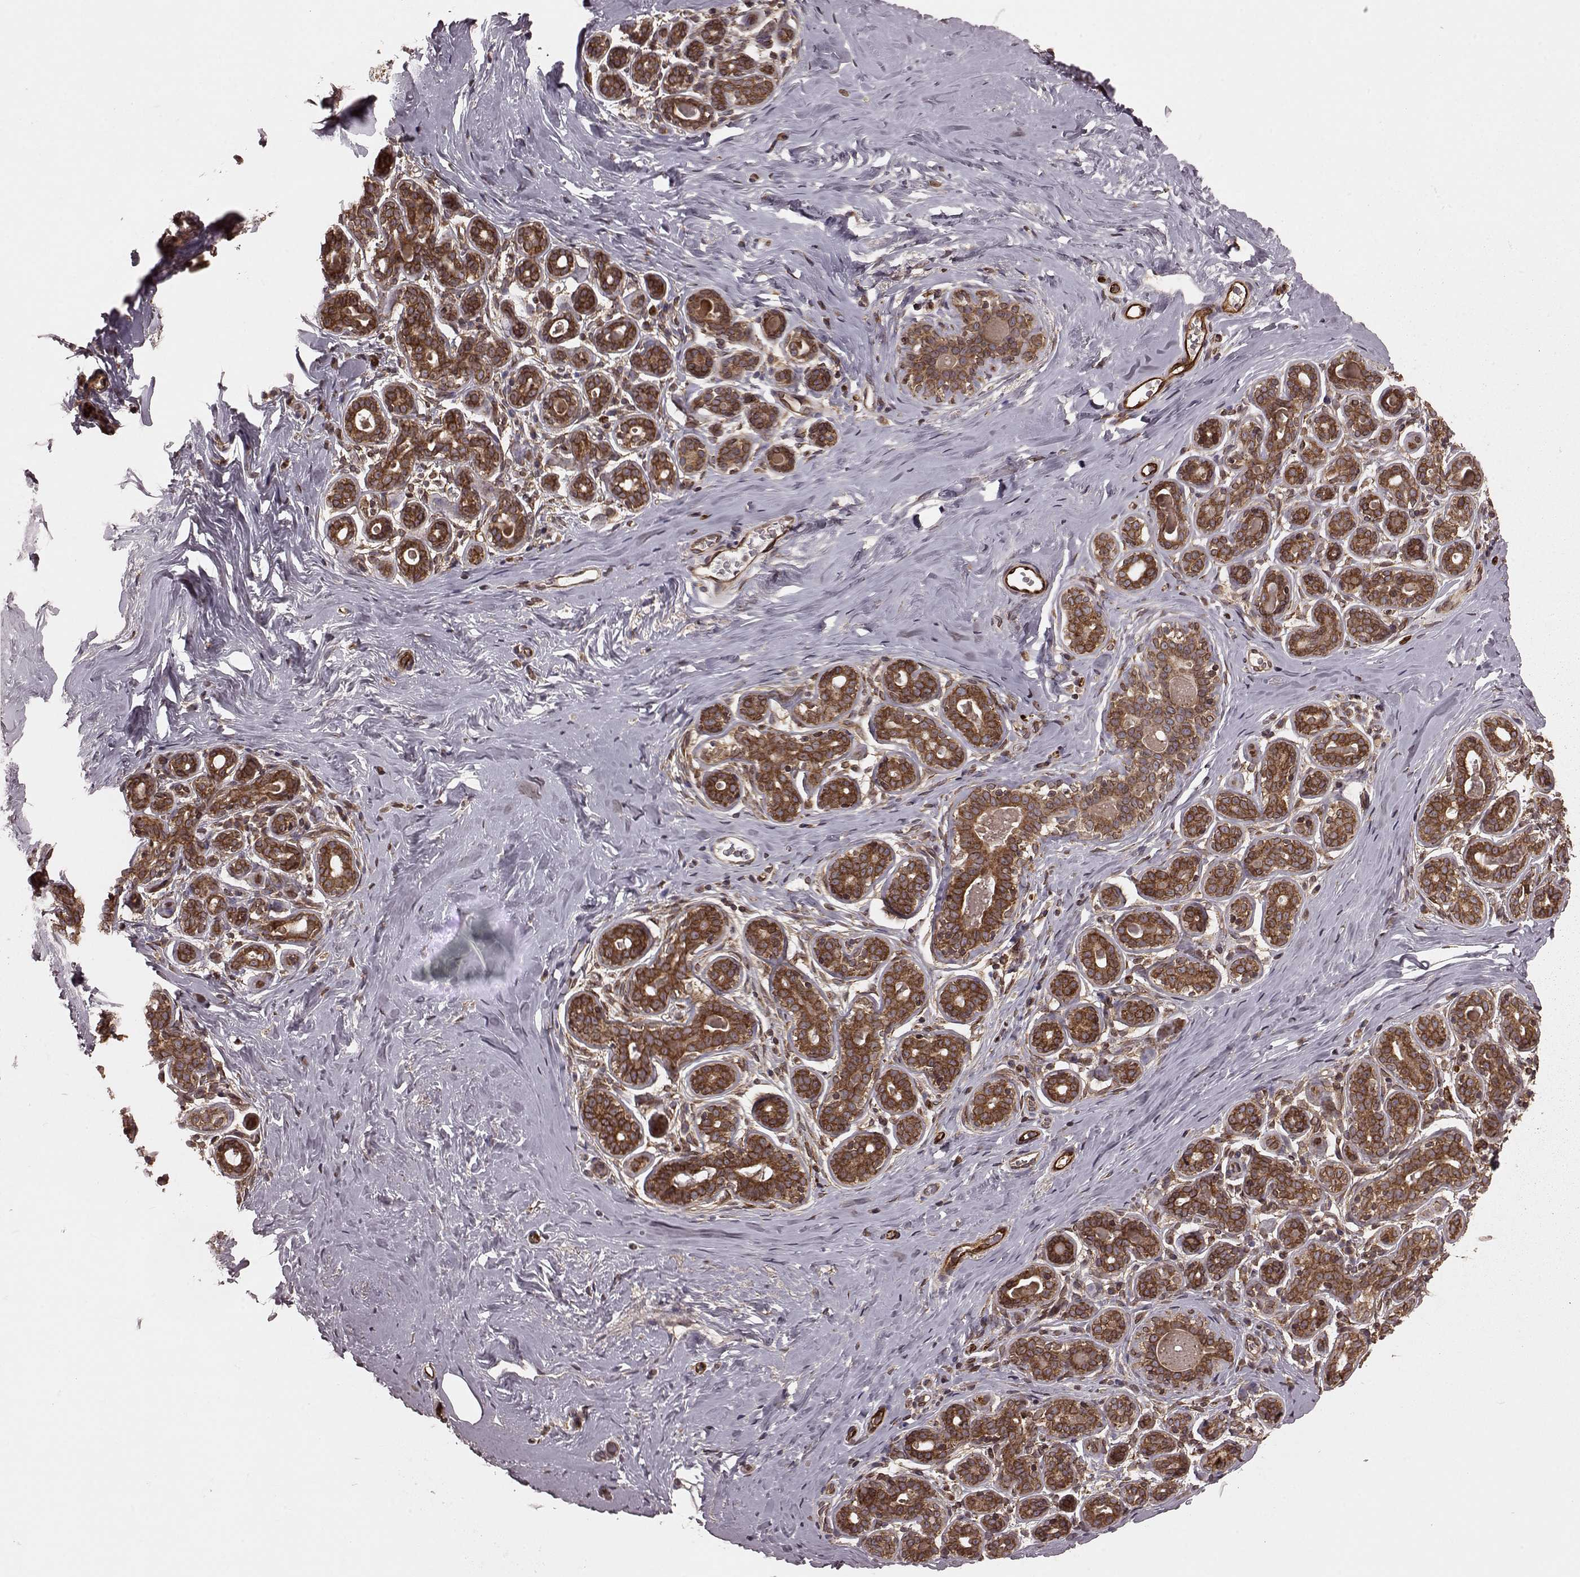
{"staining": {"intensity": "negative", "quantity": "none", "location": "none"}, "tissue": "breast", "cell_type": "Adipocytes", "image_type": "normal", "snomed": [{"axis": "morphology", "description": "Normal tissue, NOS"}, {"axis": "topography", "description": "Skin"}, {"axis": "topography", "description": "Breast"}], "caption": "Breast stained for a protein using IHC displays no staining adipocytes.", "gene": "AGPAT1", "patient": {"sex": "female", "age": 43}}